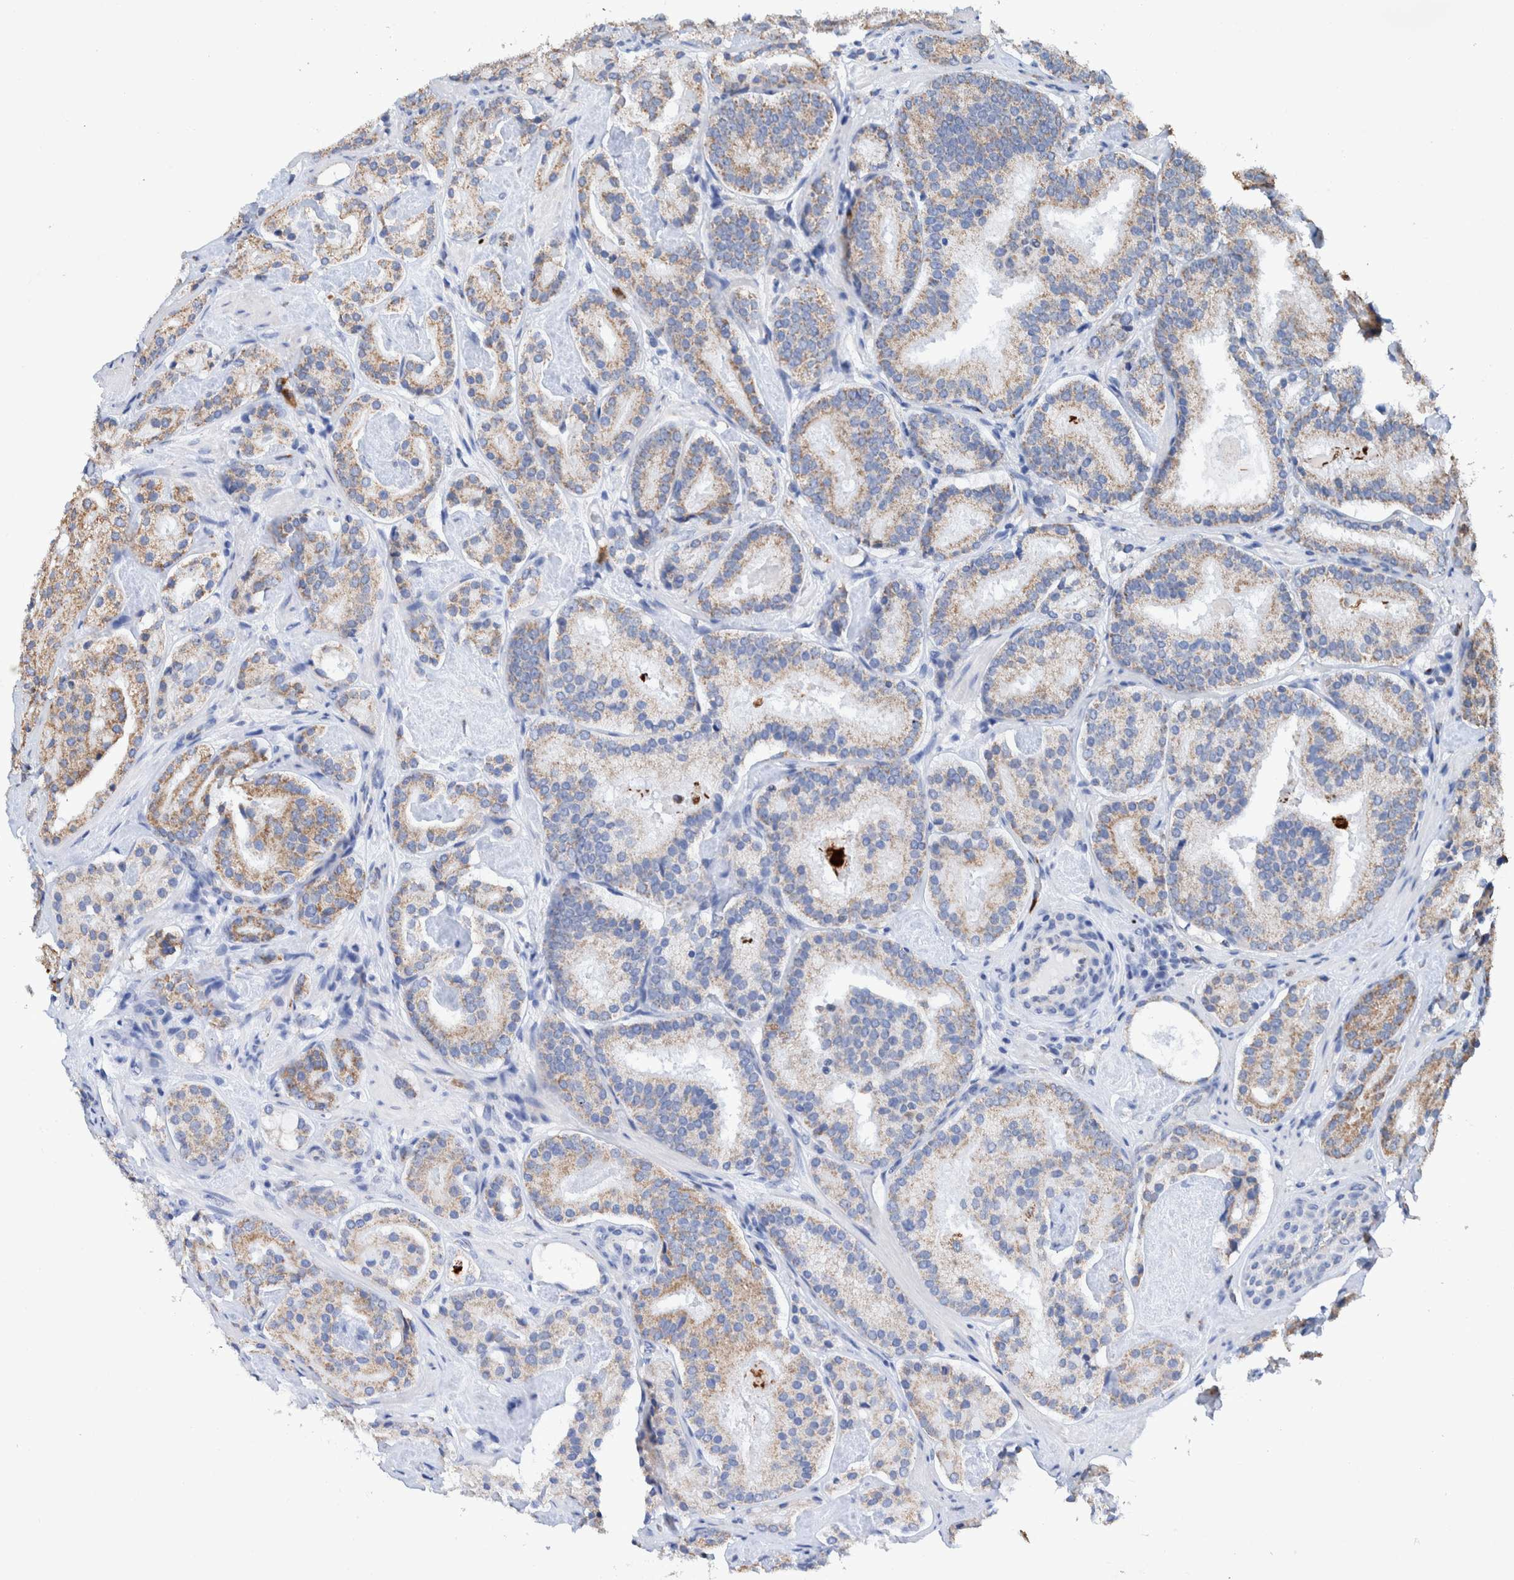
{"staining": {"intensity": "moderate", "quantity": ">75%", "location": "cytoplasmic/membranous"}, "tissue": "prostate cancer", "cell_type": "Tumor cells", "image_type": "cancer", "snomed": [{"axis": "morphology", "description": "Adenocarcinoma, Low grade"}, {"axis": "topography", "description": "Prostate"}], "caption": "A histopathology image of adenocarcinoma (low-grade) (prostate) stained for a protein exhibits moderate cytoplasmic/membranous brown staining in tumor cells. (DAB (3,3'-diaminobenzidine) = brown stain, brightfield microscopy at high magnification).", "gene": "DECR1", "patient": {"sex": "male", "age": 69}}